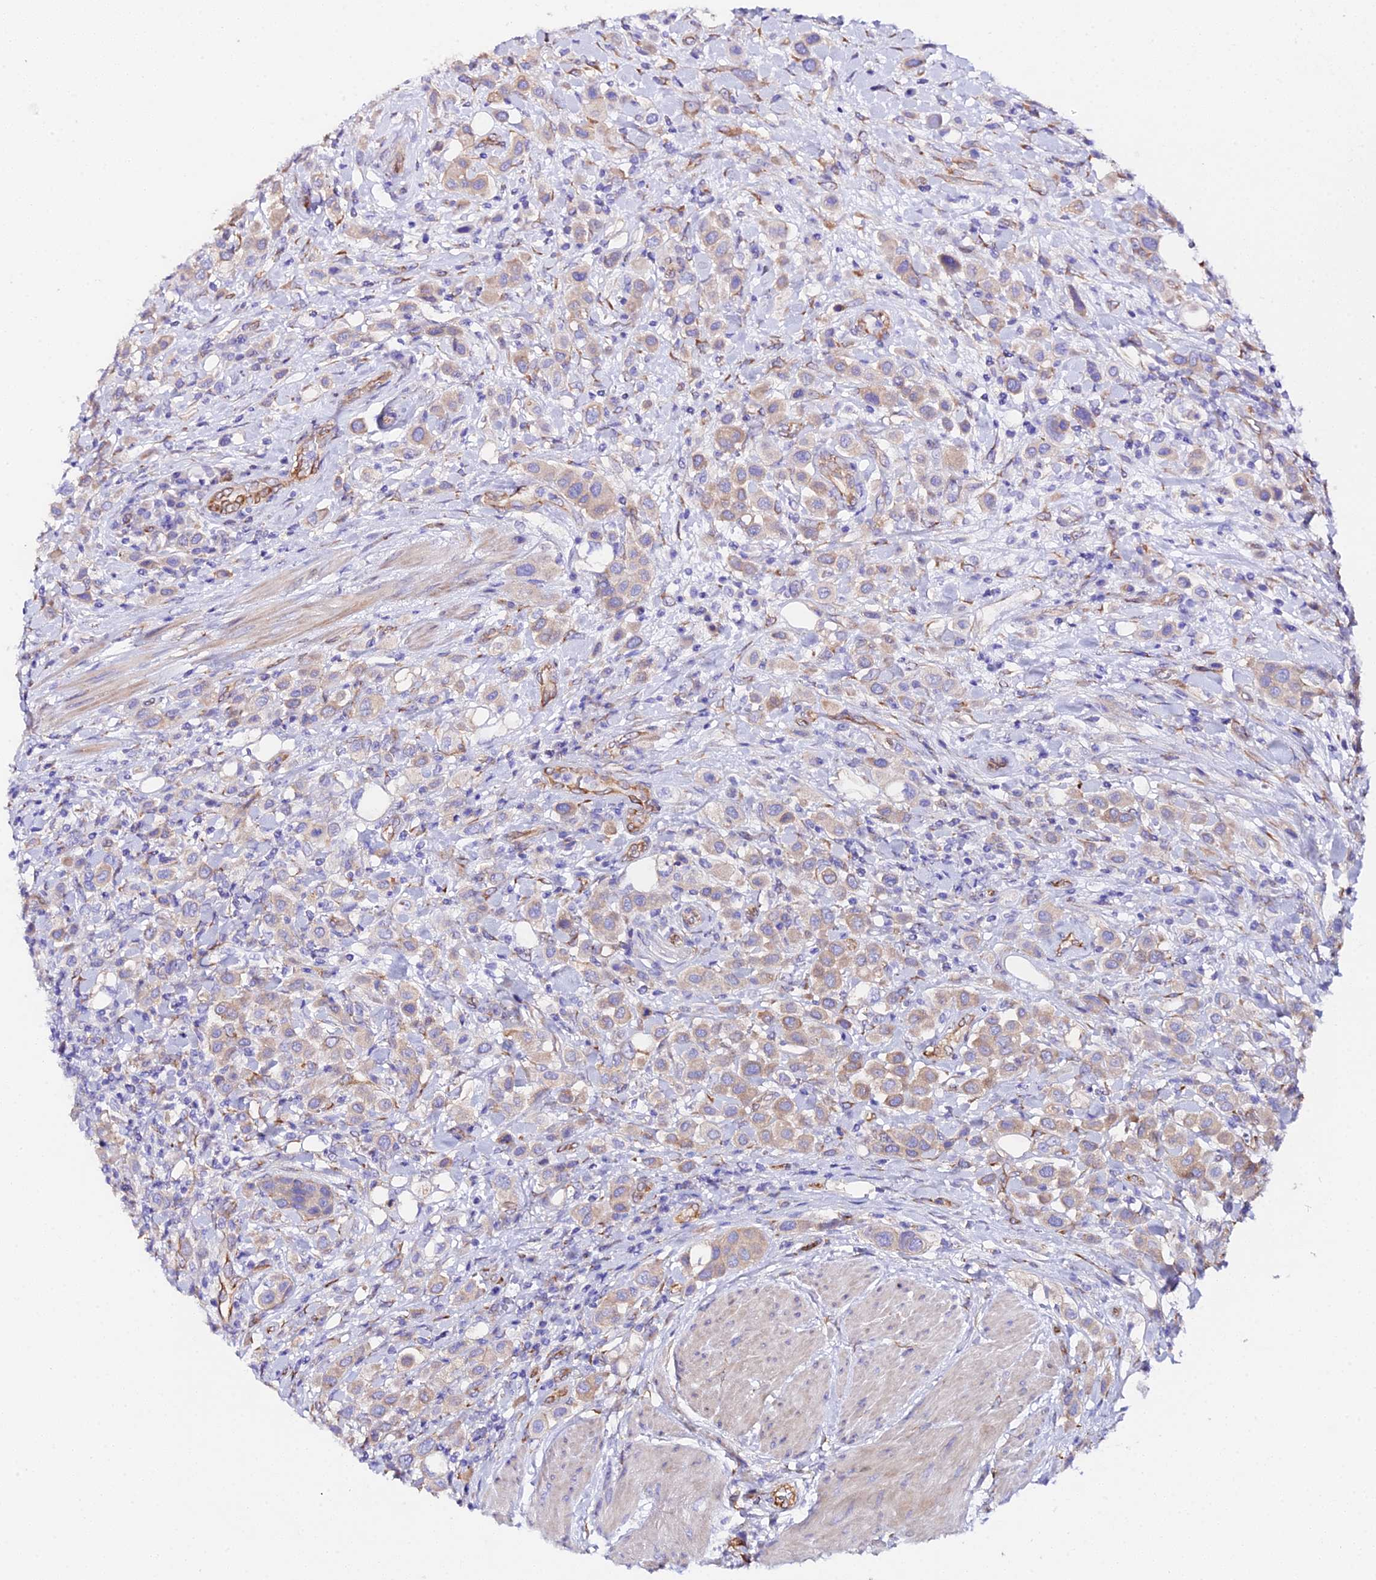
{"staining": {"intensity": "weak", "quantity": ">75%", "location": "cytoplasmic/membranous"}, "tissue": "urothelial cancer", "cell_type": "Tumor cells", "image_type": "cancer", "snomed": [{"axis": "morphology", "description": "Urothelial carcinoma, High grade"}, {"axis": "topography", "description": "Urinary bladder"}], "caption": "Urothelial cancer stained with a brown dye displays weak cytoplasmic/membranous positive expression in approximately >75% of tumor cells.", "gene": "CFAP45", "patient": {"sex": "male", "age": 50}}